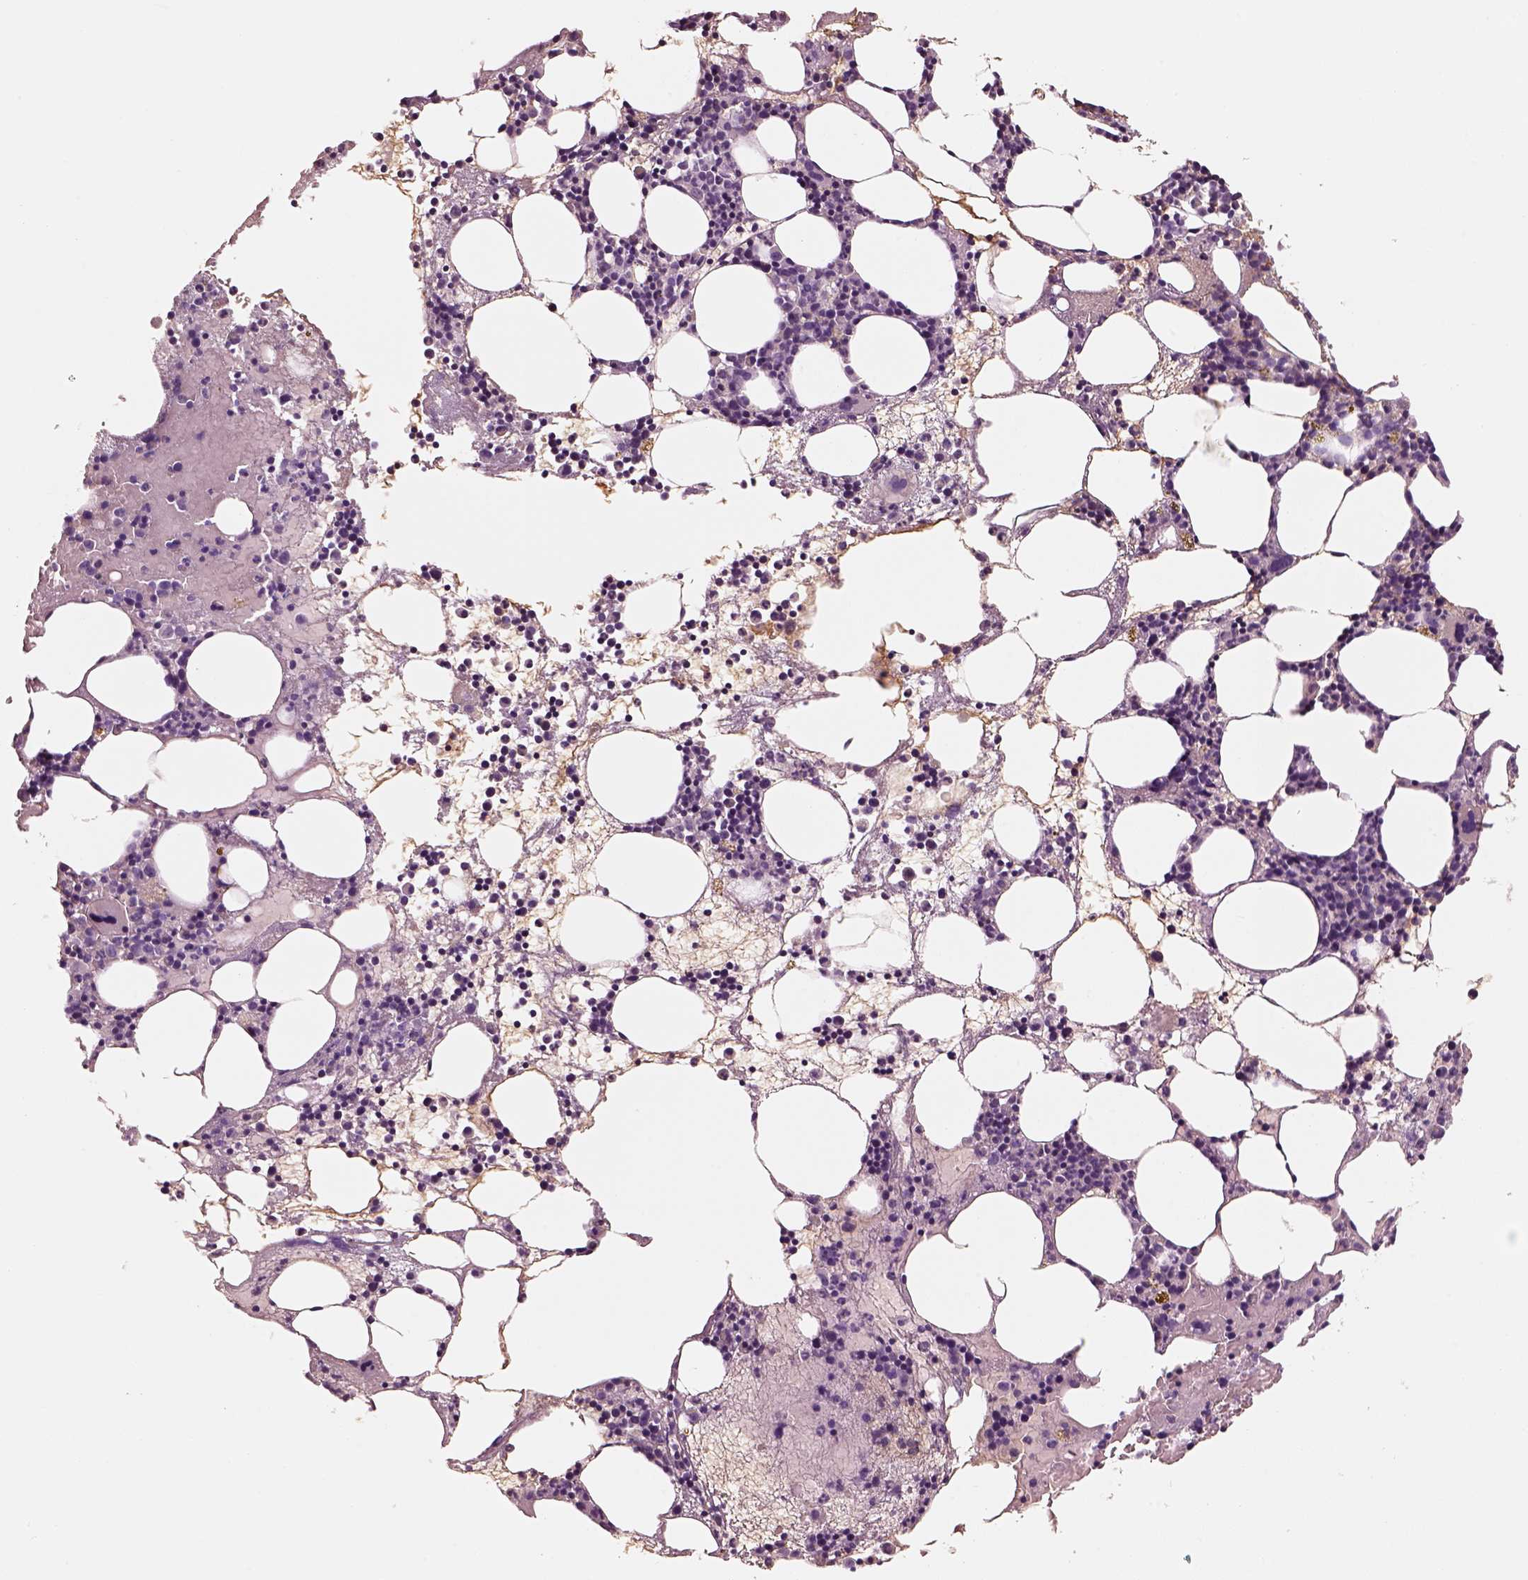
{"staining": {"intensity": "weak", "quantity": "<25%", "location": "cytoplasmic/membranous"}, "tissue": "bone marrow", "cell_type": "Hematopoietic cells", "image_type": "normal", "snomed": [{"axis": "morphology", "description": "Normal tissue, NOS"}, {"axis": "topography", "description": "Bone marrow"}], "caption": "High magnification brightfield microscopy of benign bone marrow stained with DAB (brown) and counterstained with hematoxylin (blue): hematopoietic cells show no significant positivity. Nuclei are stained in blue.", "gene": "PNOC", "patient": {"sex": "male", "age": 54}}